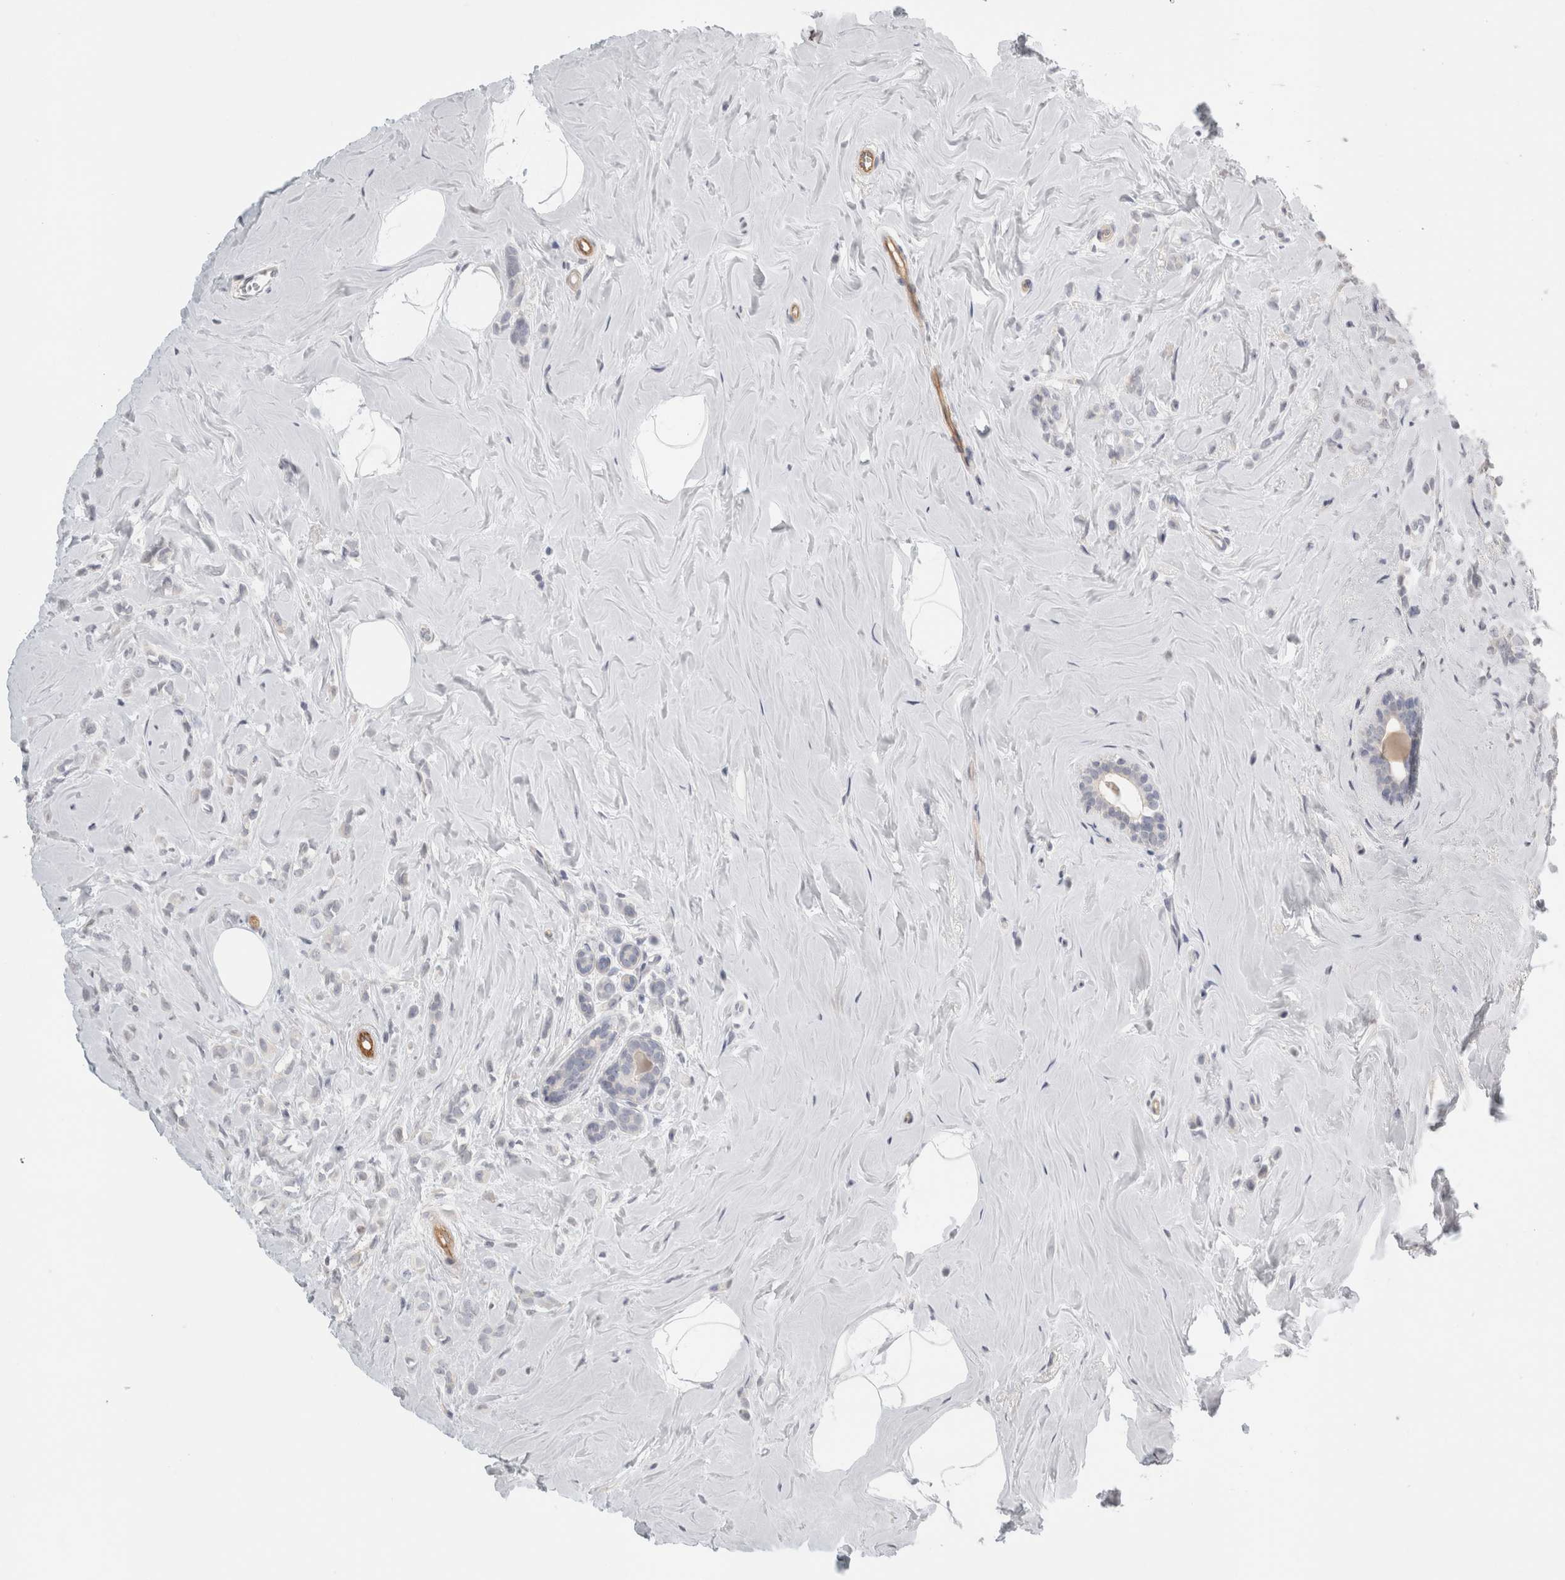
{"staining": {"intensity": "negative", "quantity": "none", "location": "none"}, "tissue": "breast cancer", "cell_type": "Tumor cells", "image_type": "cancer", "snomed": [{"axis": "morphology", "description": "Lobular carcinoma"}, {"axis": "topography", "description": "Breast"}], "caption": "Protein analysis of lobular carcinoma (breast) shows no significant expression in tumor cells.", "gene": "FBLIM1", "patient": {"sex": "female", "age": 47}}